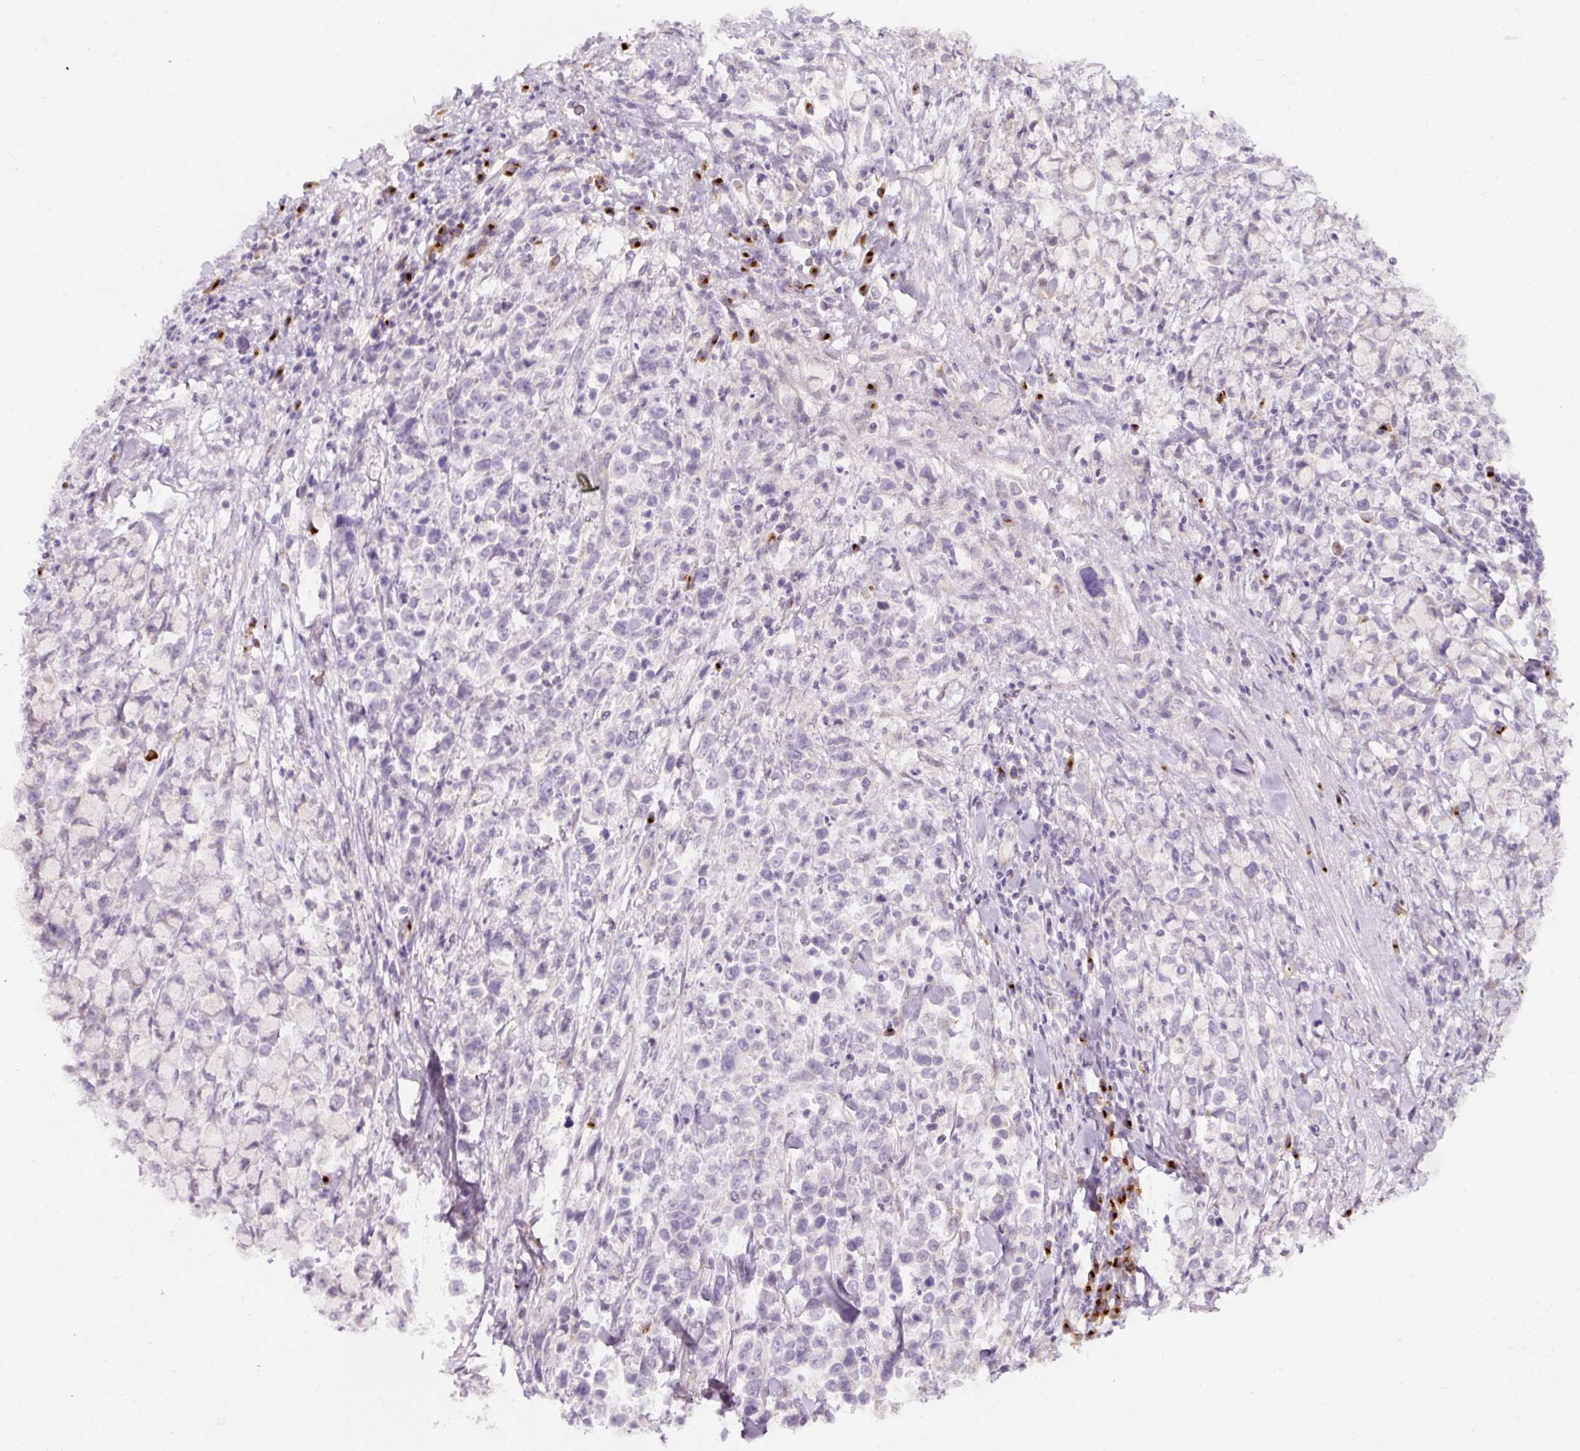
{"staining": {"intensity": "negative", "quantity": "none", "location": "none"}, "tissue": "stomach cancer", "cell_type": "Tumor cells", "image_type": "cancer", "snomed": [{"axis": "morphology", "description": "Adenocarcinoma, NOS"}, {"axis": "topography", "description": "Stomach"}], "caption": "An immunohistochemistry image of stomach cancer is shown. There is no staining in tumor cells of stomach cancer.", "gene": "NBPF11", "patient": {"sex": "female", "age": 81}}